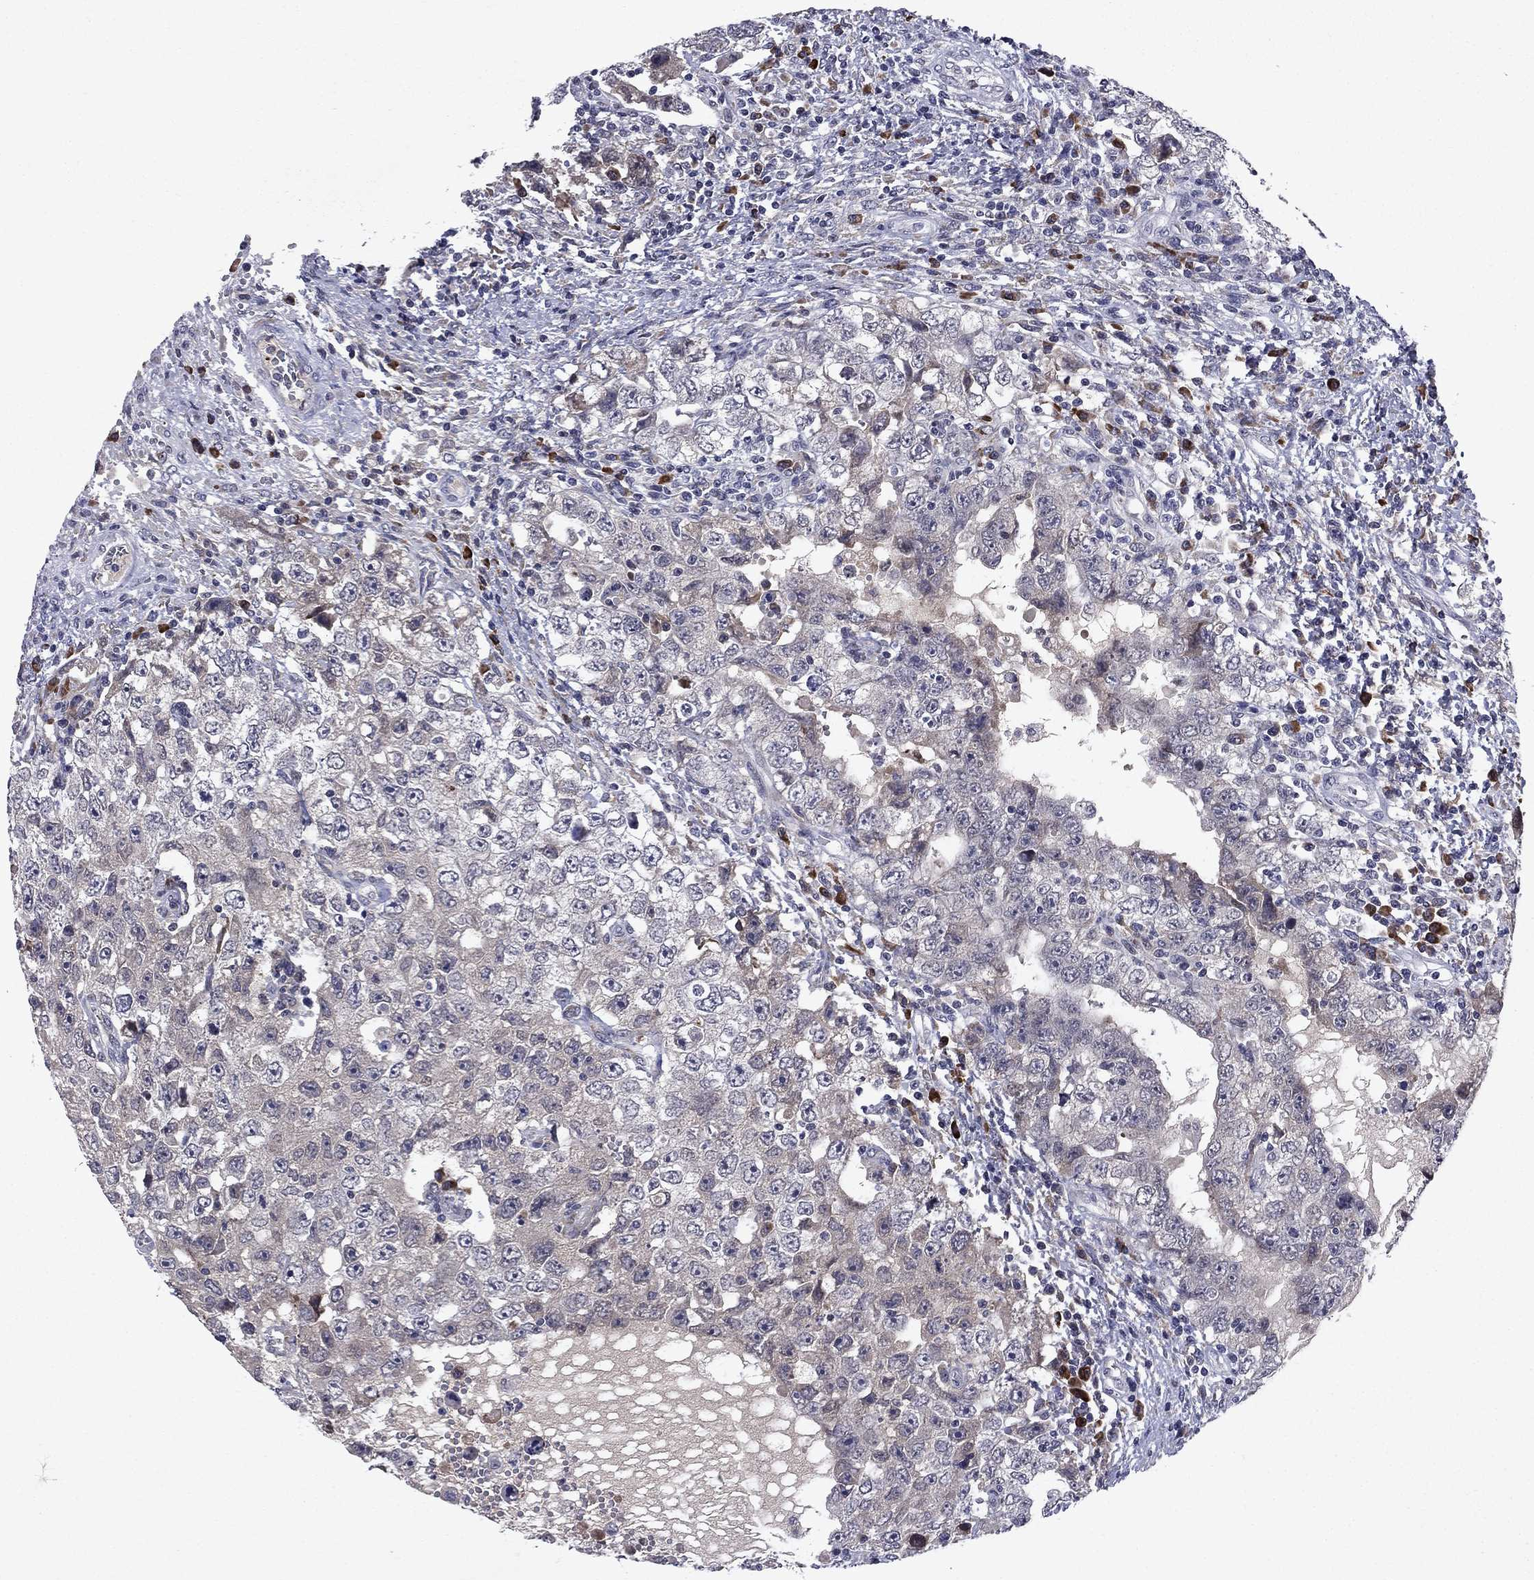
{"staining": {"intensity": "negative", "quantity": "none", "location": "none"}, "tissue": "testis cancer", "cell_type": "Tumor cells", "image_type": "cancer", "snomed": [{"axis": "morphology", "description": "Carcinoma, Embryonal, NOS"}, {"axis": "topography", "description": "Testis"}], "caption": "A photomicrograph of testis cancer stained for a protein exhibits no brown staining in tumor cells.", "gene": "ECM1", "patient": {"sex": "male", "age": 26}}